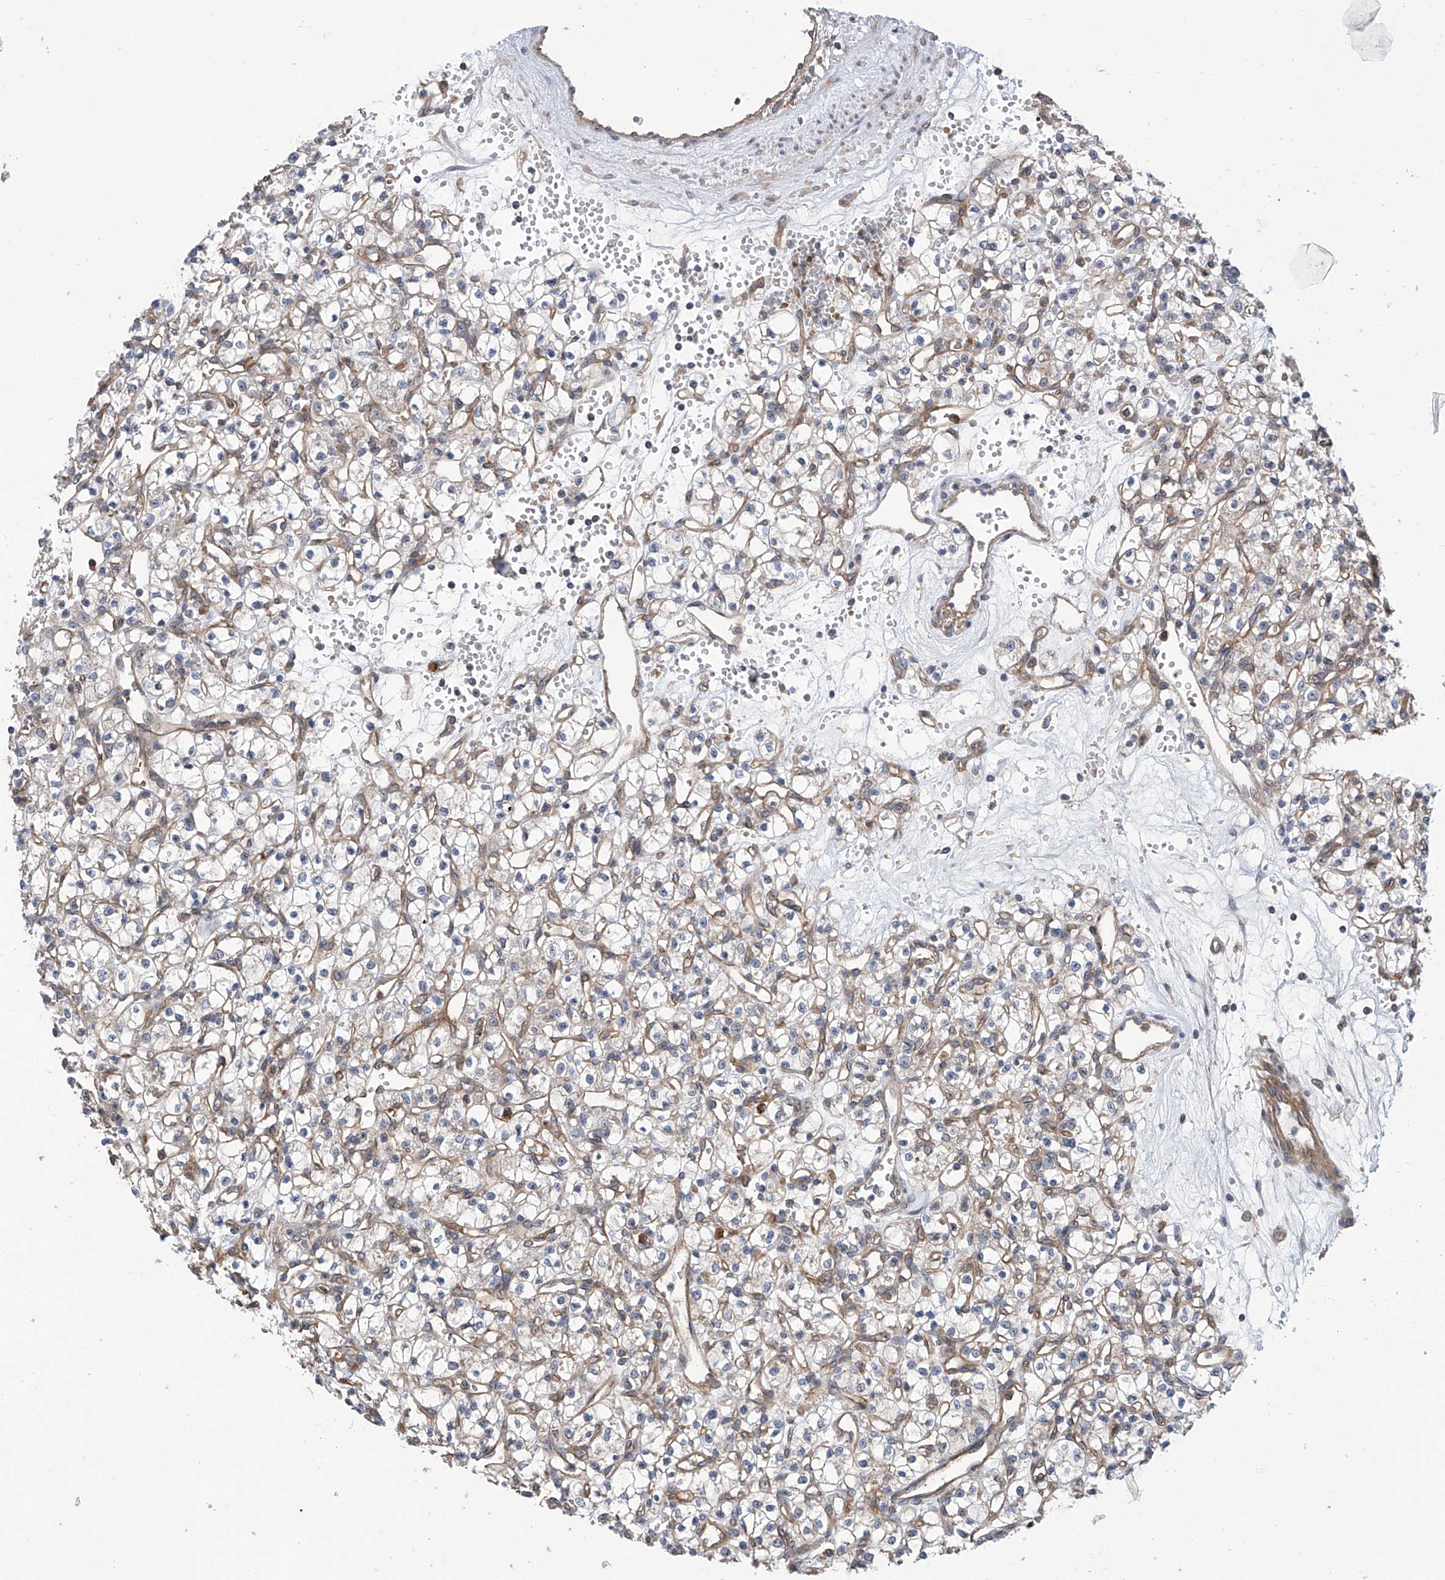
{"staining": {"intensity": "weak", "quantity": "<25%", "location": "cytoplasmic/membranous"}, "tissue": "renal cancer", "cell_type": "Tumor cells", "image_type": "cancer", "snomed": [{"axis": "morphology", "description": "Adenocarcinoma, NOS"}, {"axis": "topography", "description": "Kidney"}], "caption": "IHC photomicrograph of renal cancer stained for a protein (brown), which demonstrates no expression in tumor cells. Nuclei are stained in blue.", "gene": "EIF2D", "patient": {"sex": "female", "age": 59}}